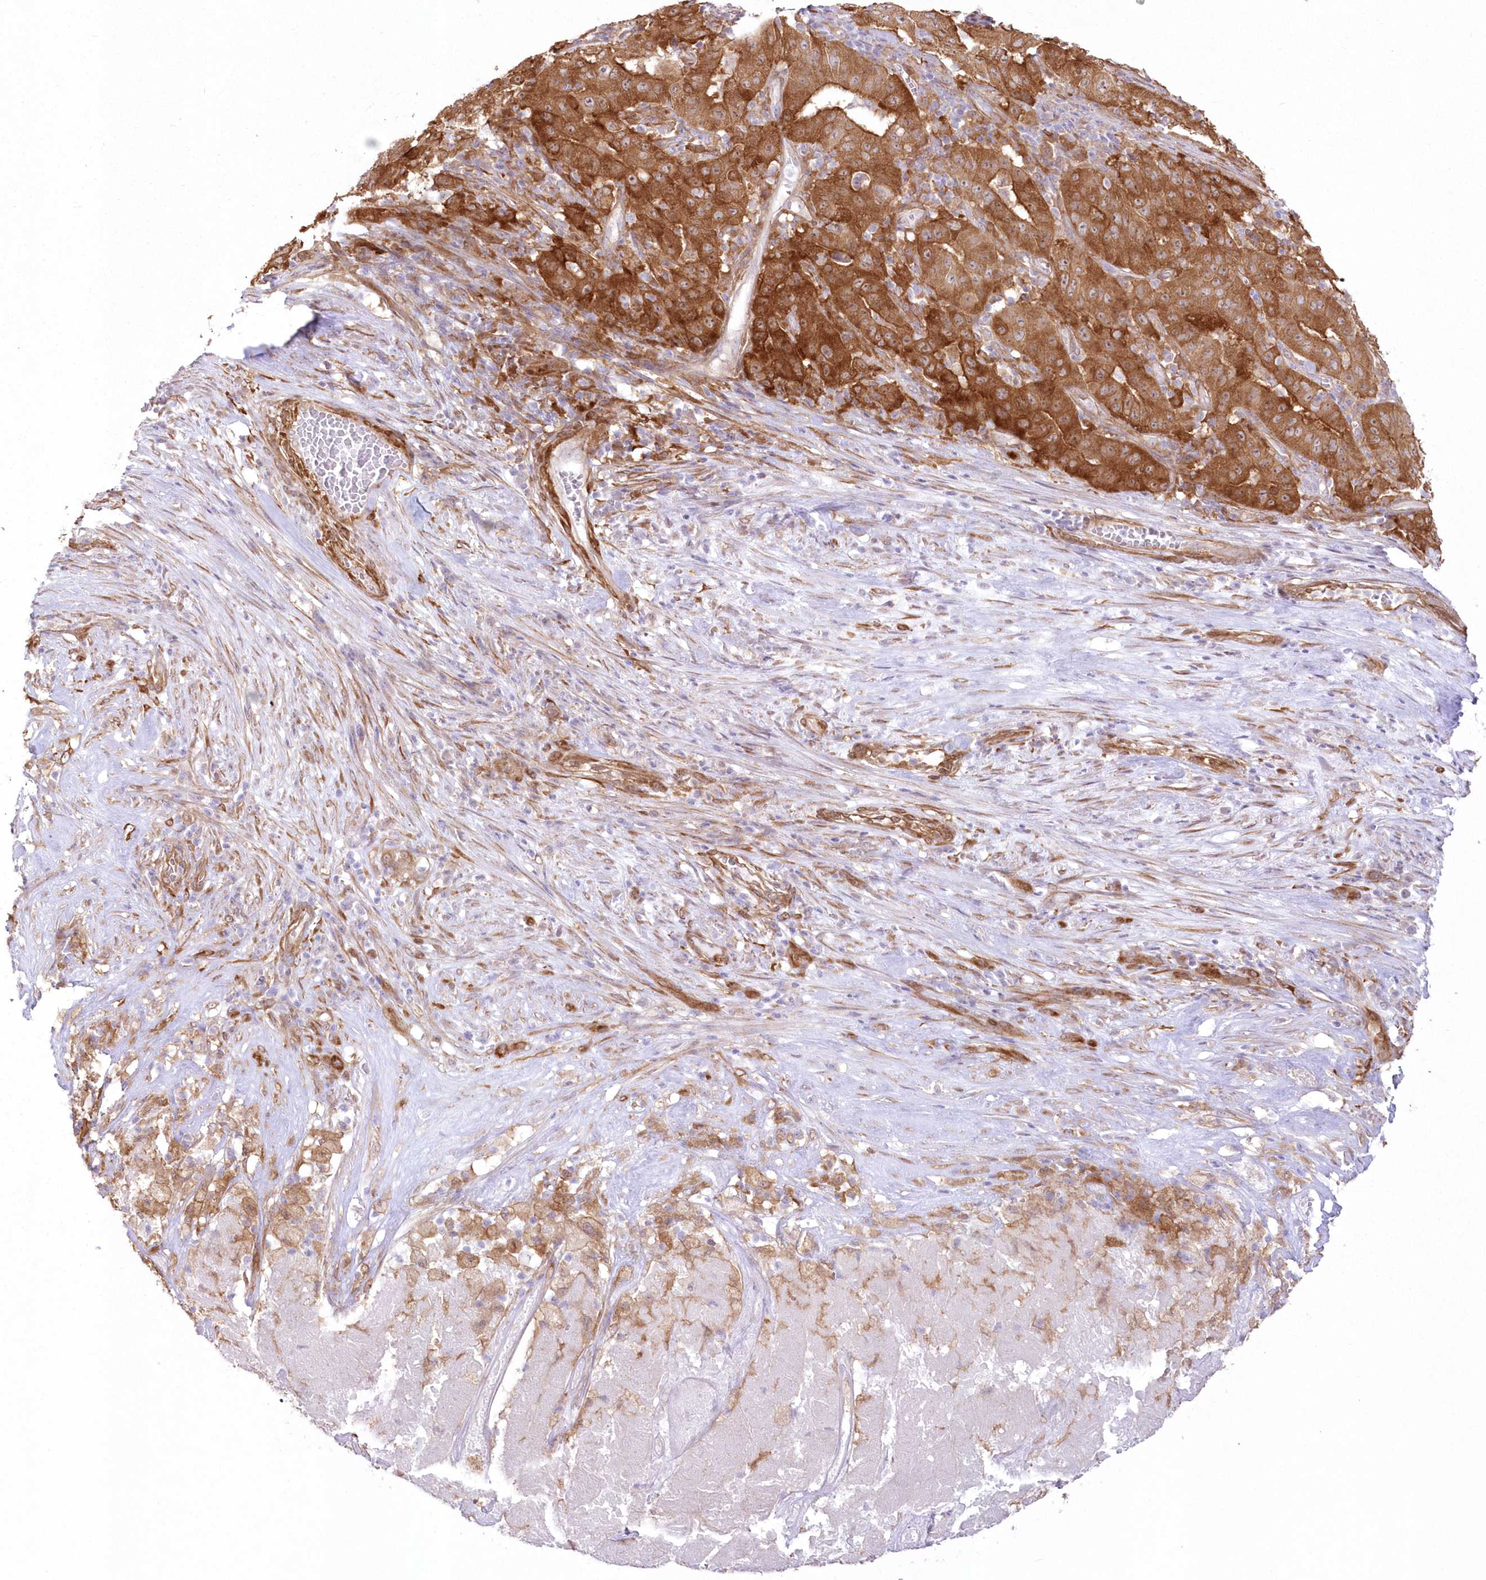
{"staining": {"intensity": "strong", "quantity": ">75%", "location": "cytoplasmic/membranous"}, "tissue": "pancreatic cancer", "cell_type": "Tumor cells", "image_type": "cancer", "snomed": [{"axis": "morphology", "description": "Adenocarcinoma, NOS"}, {"axis": "topography", "description": "Pancreas"}], "caption": "IHC image of neoplastic tissue: human adenocarcinoma (pancreatic) stained using immunohistochemistry demonstrates high levels of strong protein expression localized specifically in the cytoplasmic/membranous of tumor cells, appearing as a cytoplasmic/membranous brown color.", "gene": "SH3PXD2B", "patient": {"sex": "male", "age": 63}}